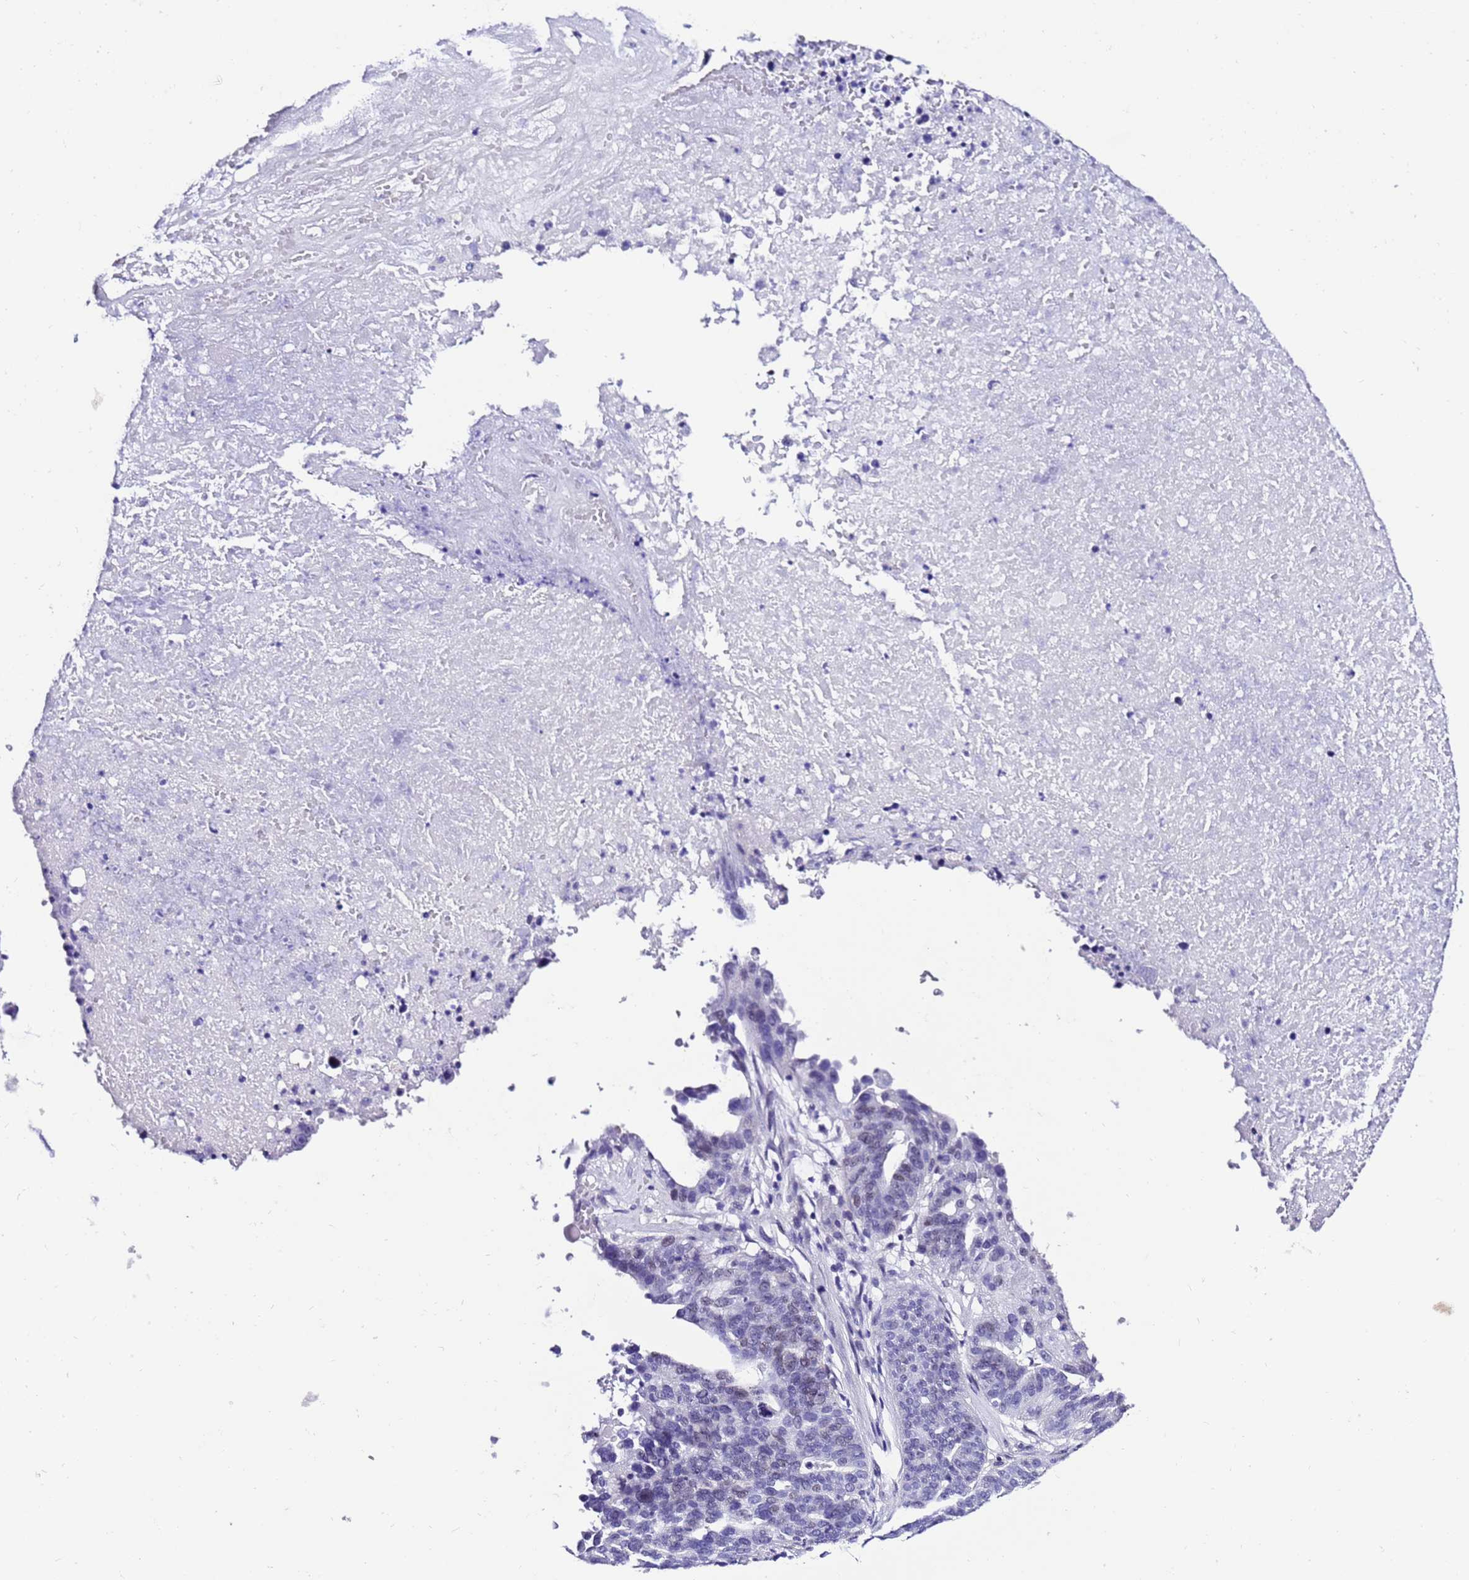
{"staining": {"intensity": "negative", "quantity": "none", "location": "none"}, "tissue": "ovarian cancer", "cell_type": "Tumor cells", "image_type": "cancer", "snomed": [{"axis": "morphology", "description": "Cystadenocarcinoma, serous, NOS"}, {"axis": "topography", "description": "Ovary"}], "caption": "Human serous cystadenocarcinoma (ovarian) stained for a protein using immunohistochemistry (IHC) demonstrates no staining in tumor cells.", "gene": "ZNF417", "patient": {"sex": "female", "age": 59}}